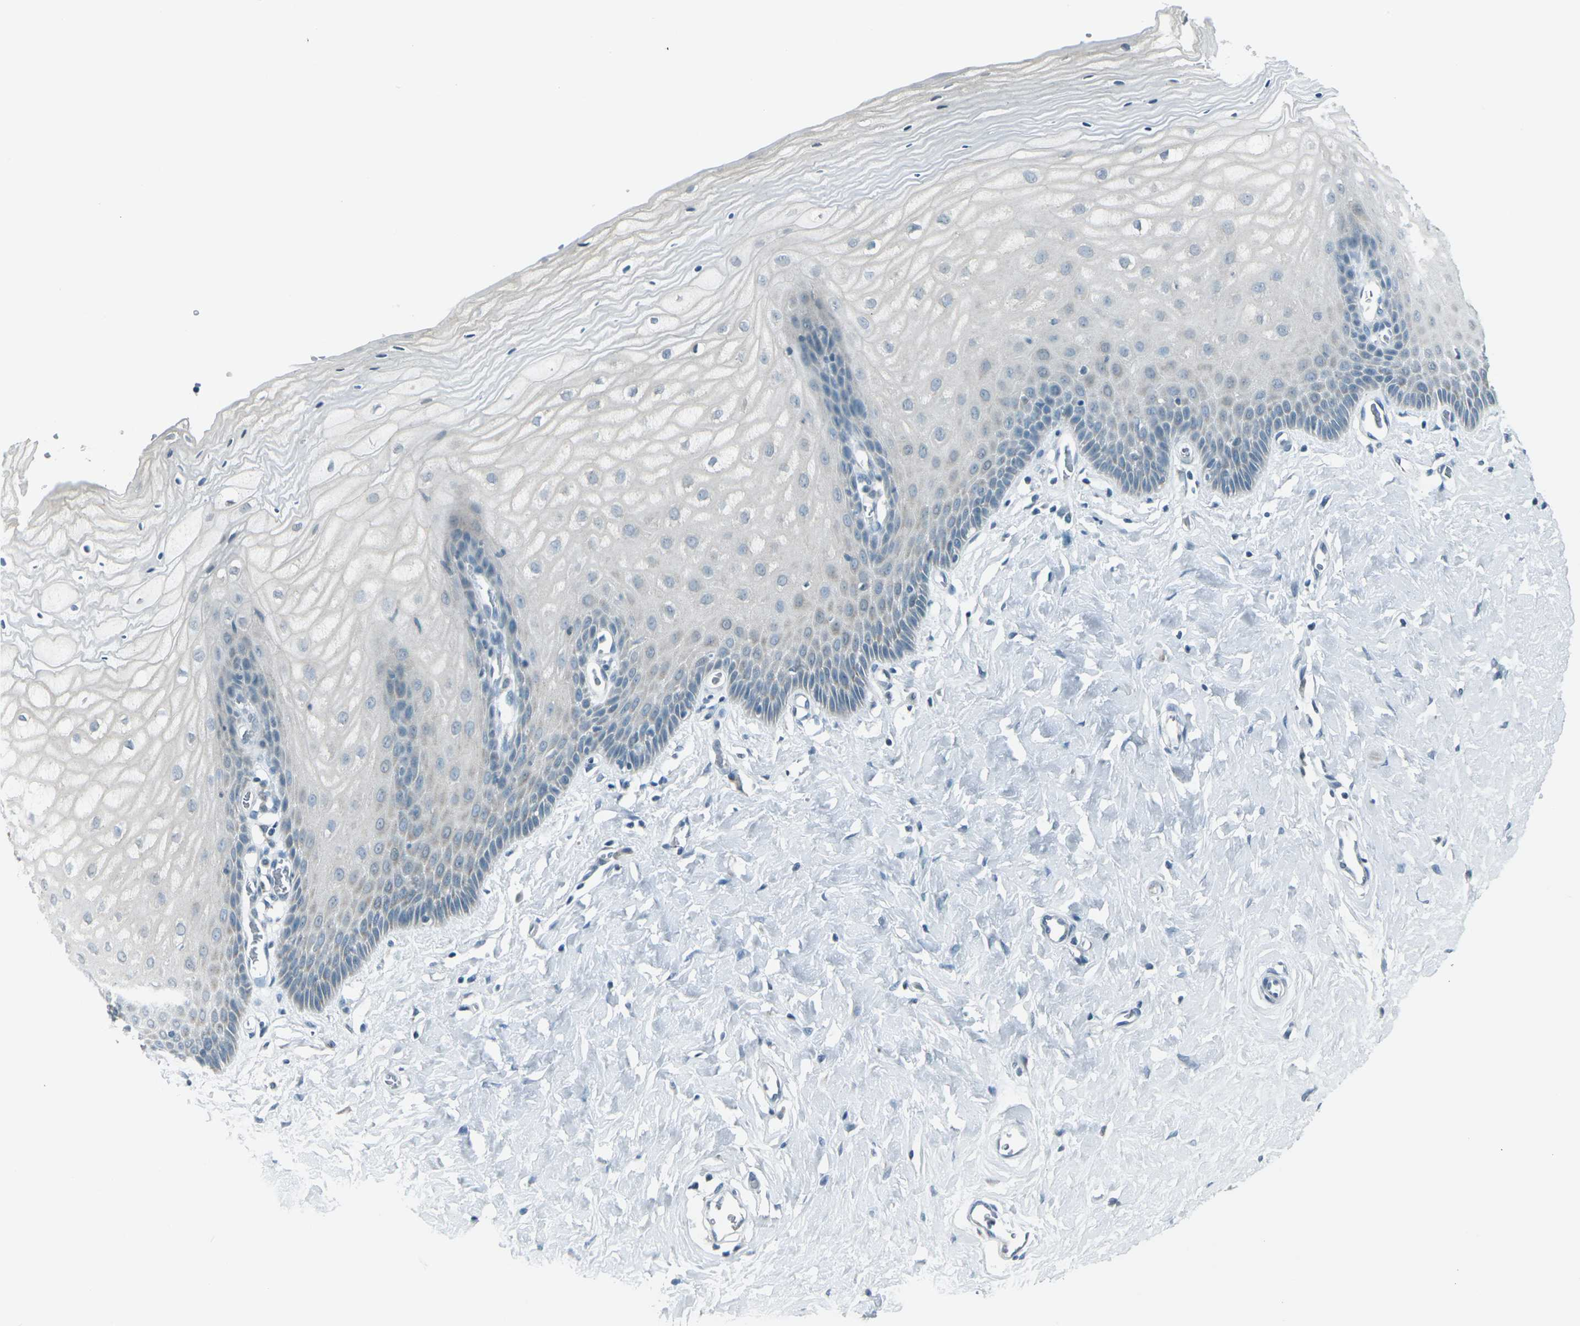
{"staining": {"intensity": "negative", "quantity": "none", "location": "none"}, "tissue": "cervix", "cell_type": "Glandular cells", "image_type": "normal", "snomed": [{"axis": "morphology", "description": "Normal tissue, NOS"}, {"axis": "topography", "description": "Cervix"}], "caption": "Immunohistochemistry (IHC) micrograph of benign cervix: cervix stained with DAB (3,3'-diaminobenzidine) exhibits no significant protein staining in glandular cells.", "gene": "H2BC1", "patient": {"sex": "female", "age": 55}}